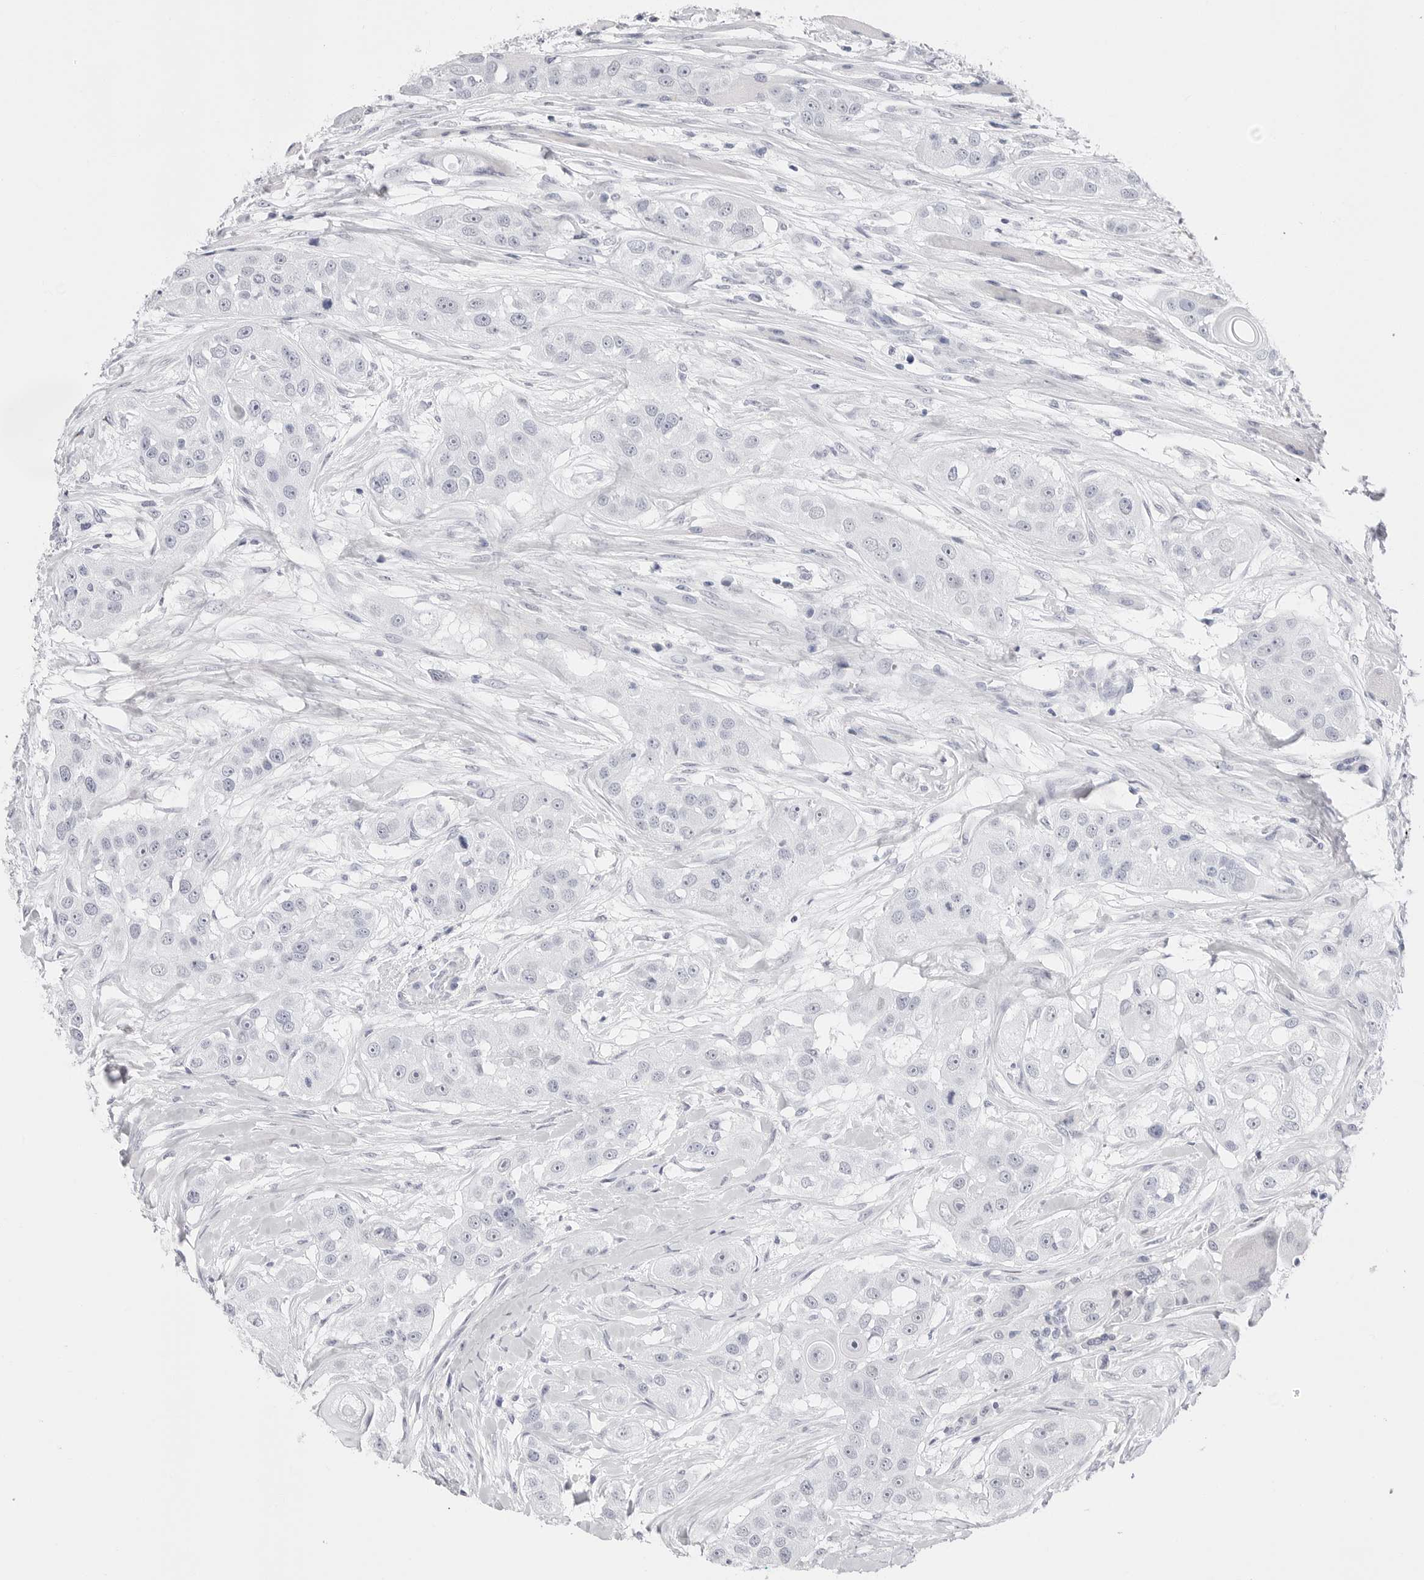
{"staining": {"intensity": "negative", "quantity": "none", "location": "none"}, "tissue": "head and neck cancer", "cell_type": "Tumor cells", "image_type": "cancer", "snomed": [{"axis": "morphology", "description": "Normal tissue, NOS"}, {"axis": "morphology", "description": "Squamous cell carcinoma, NOS"}, {"axis": "topography", "description": "Skeletal muscle"}, {"axis": "topography", "description": "Head-Neck"}], "caption": "Immunohistochemistry image of neoplastic tissue: human head and neck squamous cell carcinoma stained with DAB reveals no significant protein positivity in tumor cells.", "gene": "TSSK1B", "patient": {"sex": "male", "age": 51}}